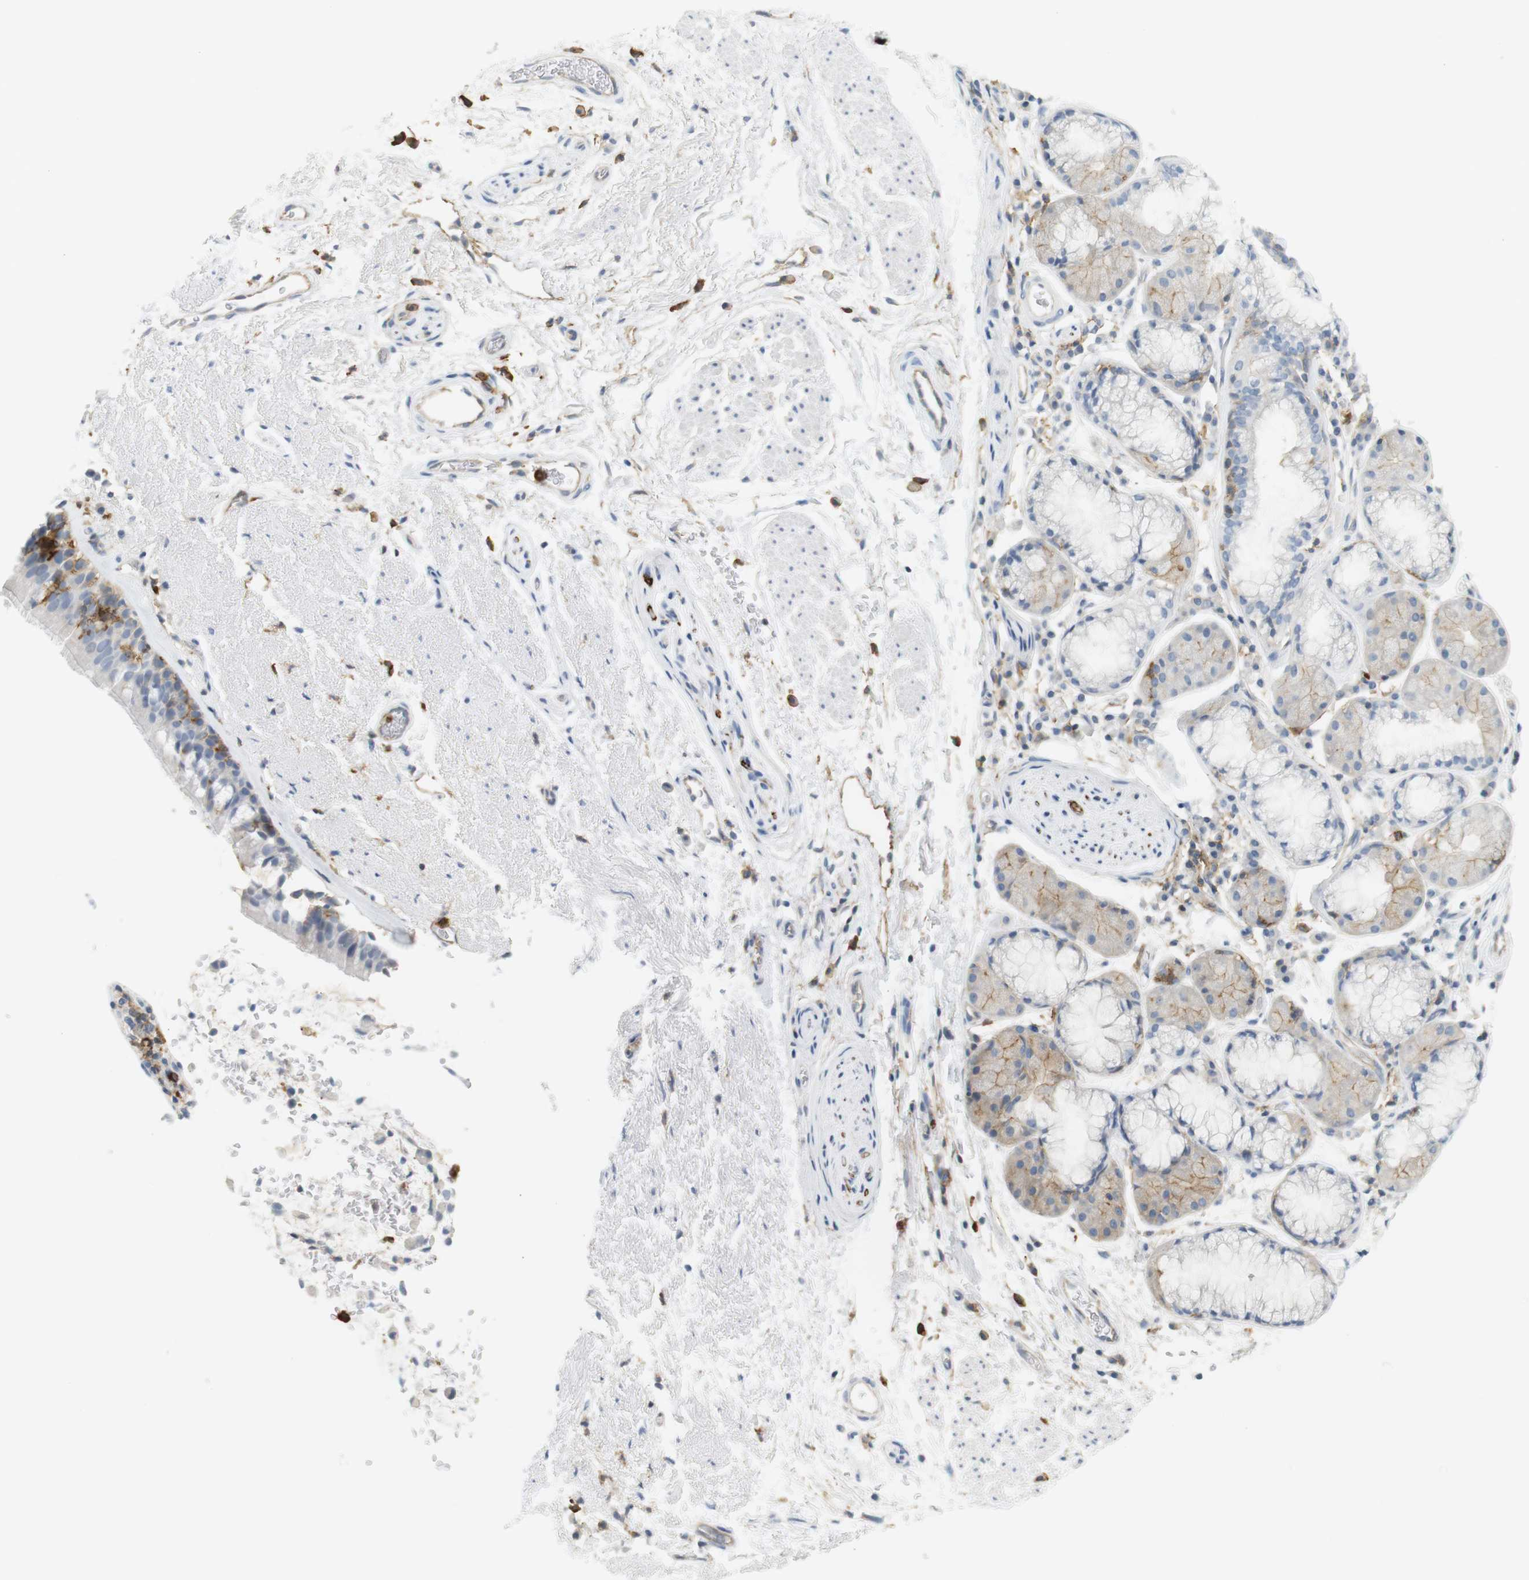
{"staining": {"intensity": "moderate", "quantity": "<25%", "location": "cytoplasmic/membranous"}, "tissue": "bronchus", "cell_type": "Respiratory epithelial cells", "image_type": "normal", "snomed": [{"axis": "morphology", "description": "Normal tissue, NOS"}, {"axis": "topography", "description": "Bronchus"}], "caption": "Immunohistochemistry of normal human bronchus exhibits low levels of moderate cytoplasmic/membranous expression in about <25% of respiratory epithelial cells. The staining is performed using DAB (3,3'-diaminobenzidine) brown chromogen to label protein expression. The nuclei are counter-stained blue using hematoxylin.", "gene": "SIRPA", "patient": {"sex": "female", "age": 54}}